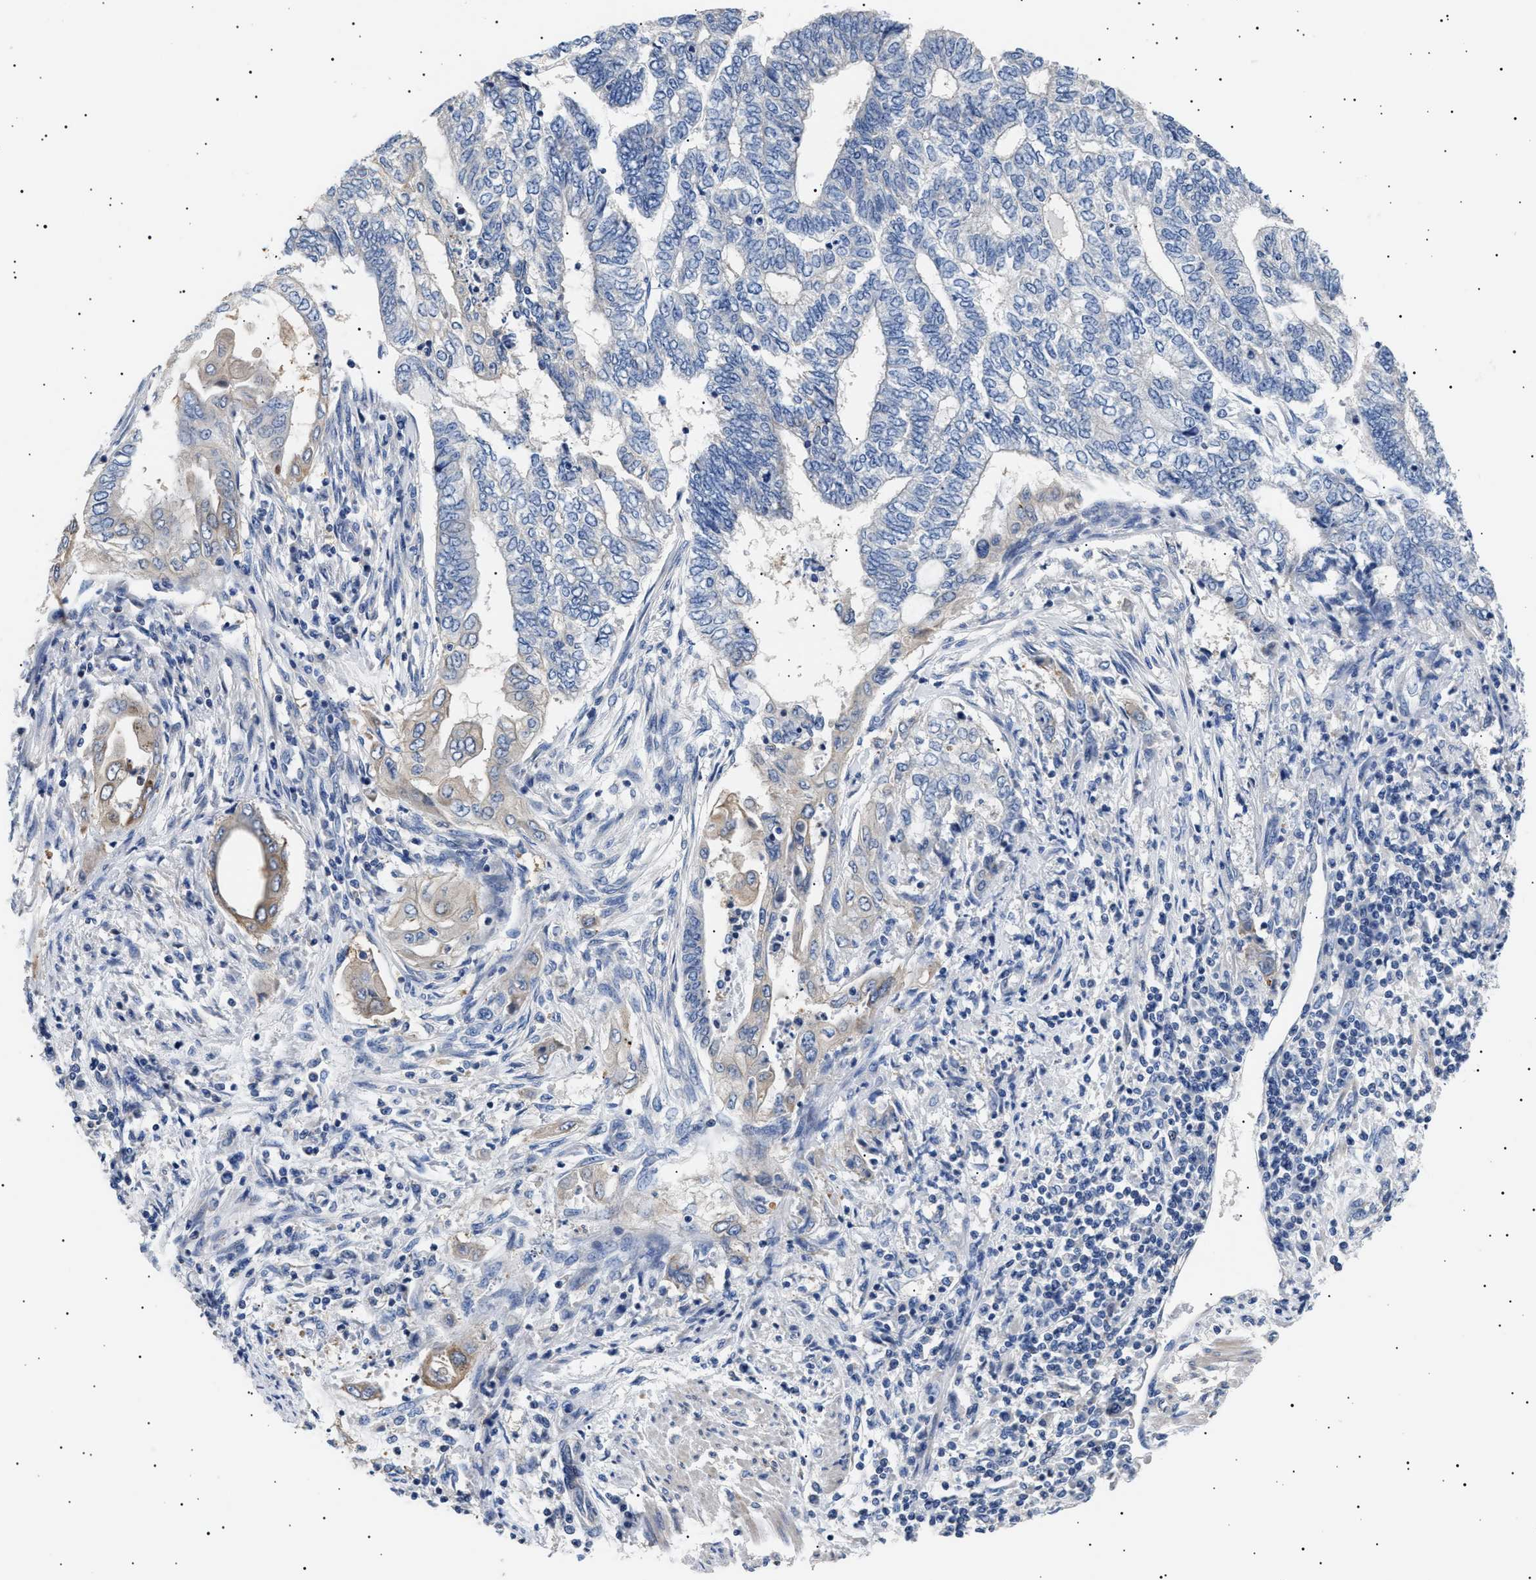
{"staining": {"intensity": "weak", "quantity": "<25%", "location": "cytoplasmic/membranous"}, "tissue": "endometrial cancer", "cell_type": "Tumor cells", "image_type": "cancer", "snomed": [{"axis": "morphology", "description": "Adenocarcinoma, NOS"}, {"axis": "topography", "description": "Uterus"}, {"axis": "topography", "description": "Endometrium"}], "caption": "The image demonstrates no significant expression in tumor cells of endometrial cancer.", "gene": "HEMGN", "patient": {"sex": "female", "age": 70}}